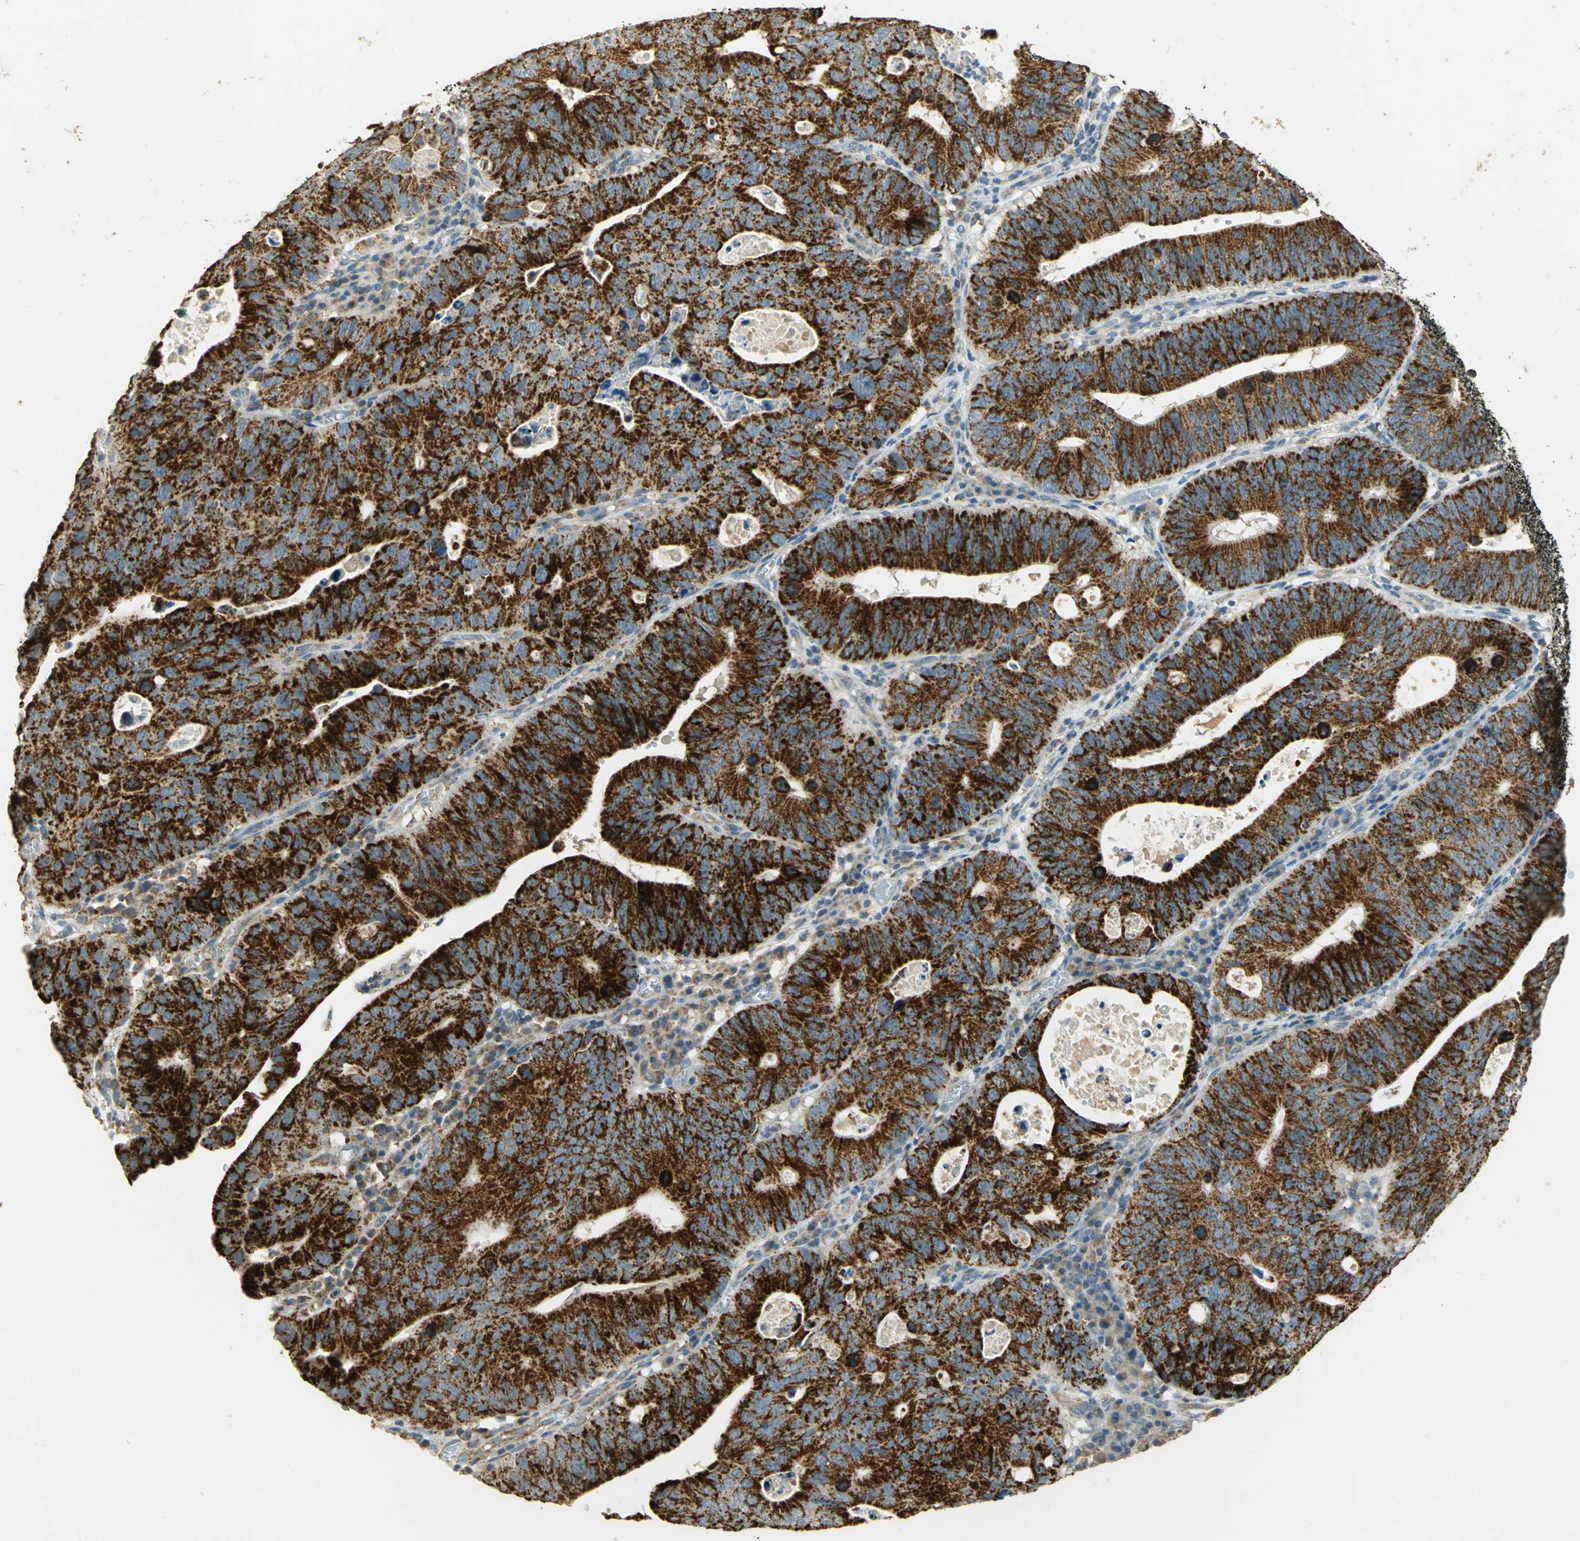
{"staining": {"intensity": "strong", "quantity": ">75%", "location": "cytoplasmic/membranous"}, "tissue": "stomach cancer", "cell_type": "Tumor cells", "image_type": "cancer", "snomed": [{"axis": "morphology", "description": "Adenocarcinoma, NOS"}, {"axis": "topography", "description": "Stomach"}], "caption": "Immunohistochemistry of stomach cancer exhibits high levels of strong cytoplasmic/membranous positivity in approximately >75% of tumor cells.", "gene": "HDHD5", "patient": {"sex": "male", "age": 59}}